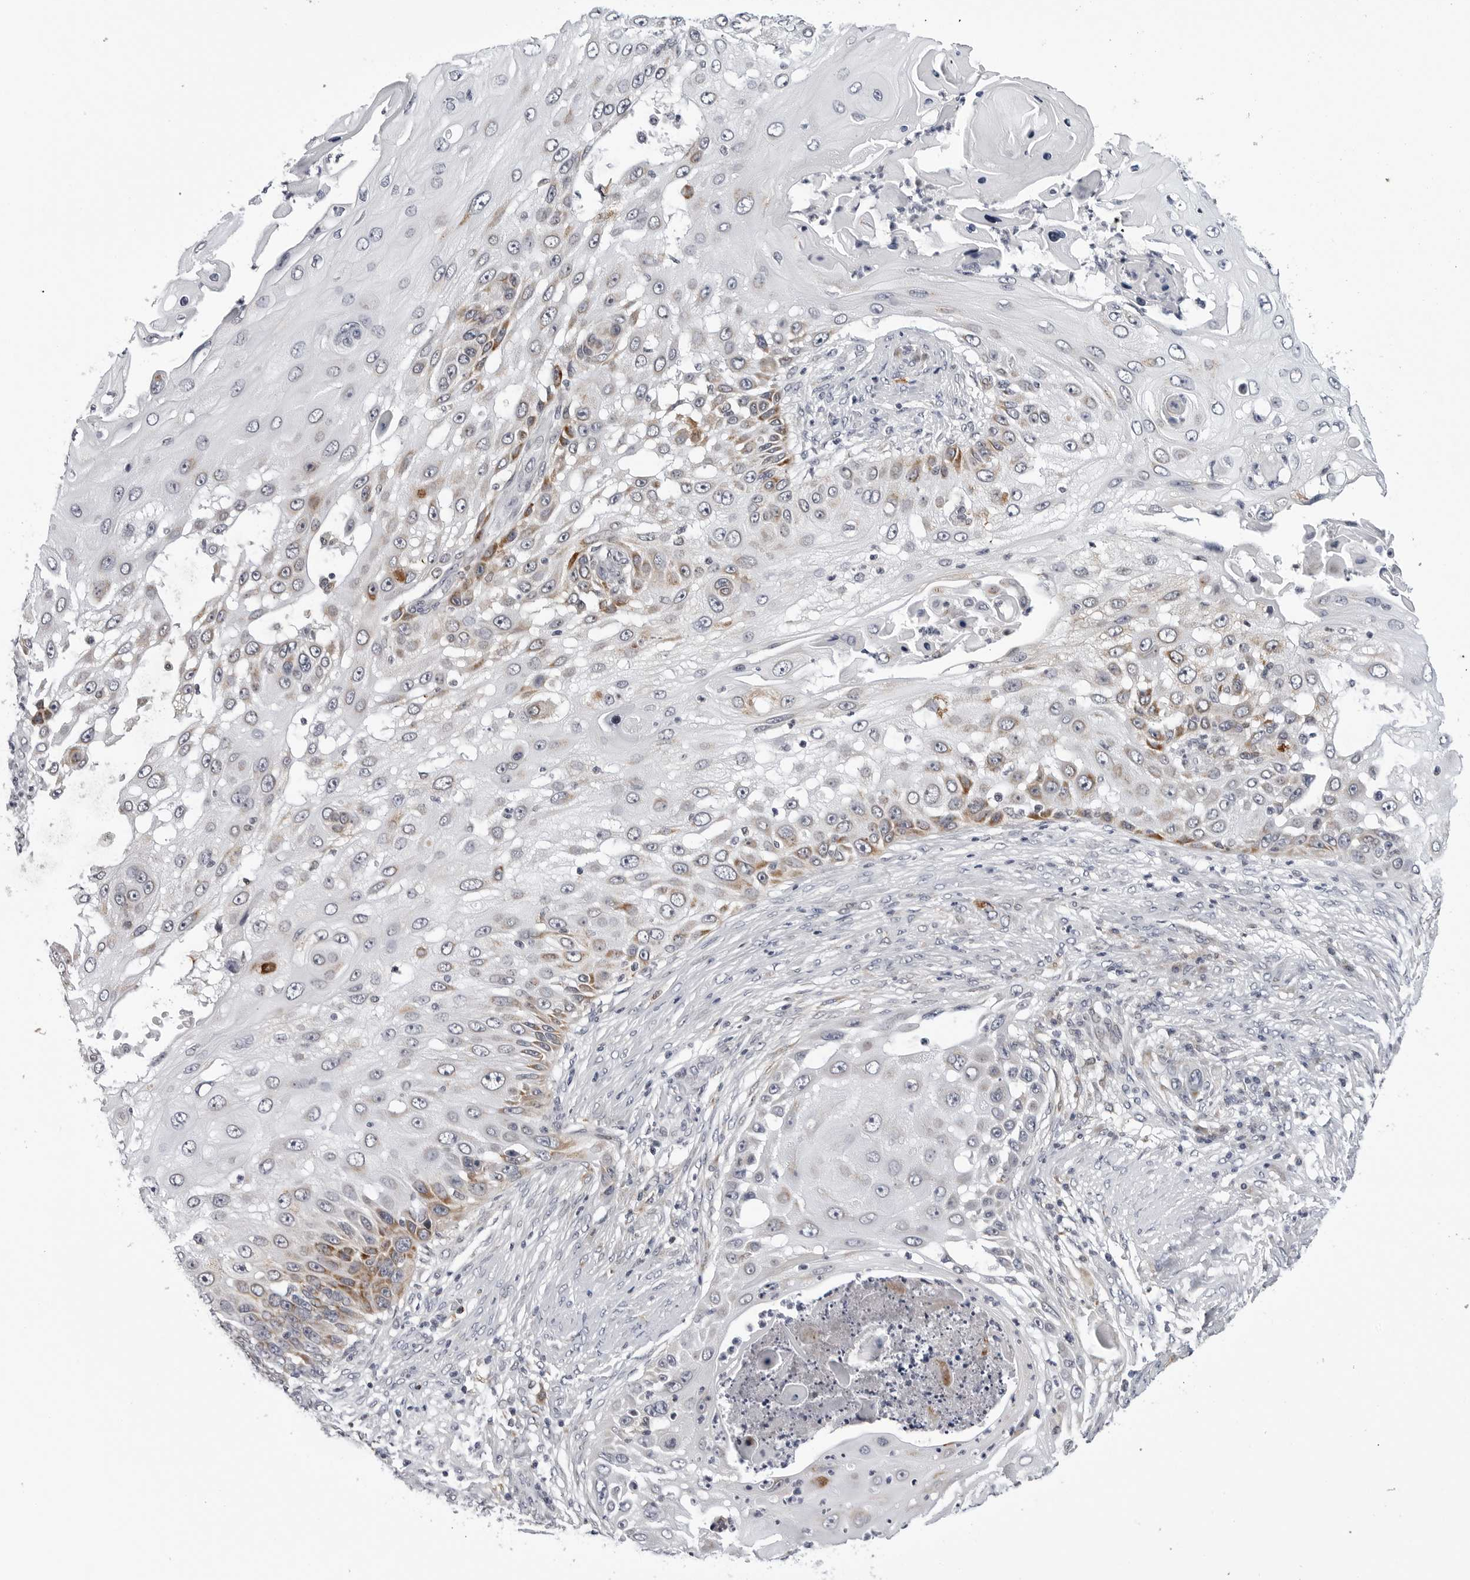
{"staining": {"intensity": "moderate", "quantity": "<25%", "location": "cytoplasmic/membranous"}, "tissue": "skin cancer", "cell_type": "Tumor cells", "image_type": "cancer", "snomed": [{"axis": "morphology", "description": "Squamous cell carcinoma, NOS"}, {"axis": "topography", "description": "Skin"}], "caption": "Protein analysis of skin squamous cell carcinoma tissue displays moderate cytoplasmic/membranous expression in about <25% of tumor cells. Immunohistochemistry (ihc) stains the protein in brown and the nuclei are stained blue.", "gene": "CDK20", "patient": {"sex": "female", "age": 44}}